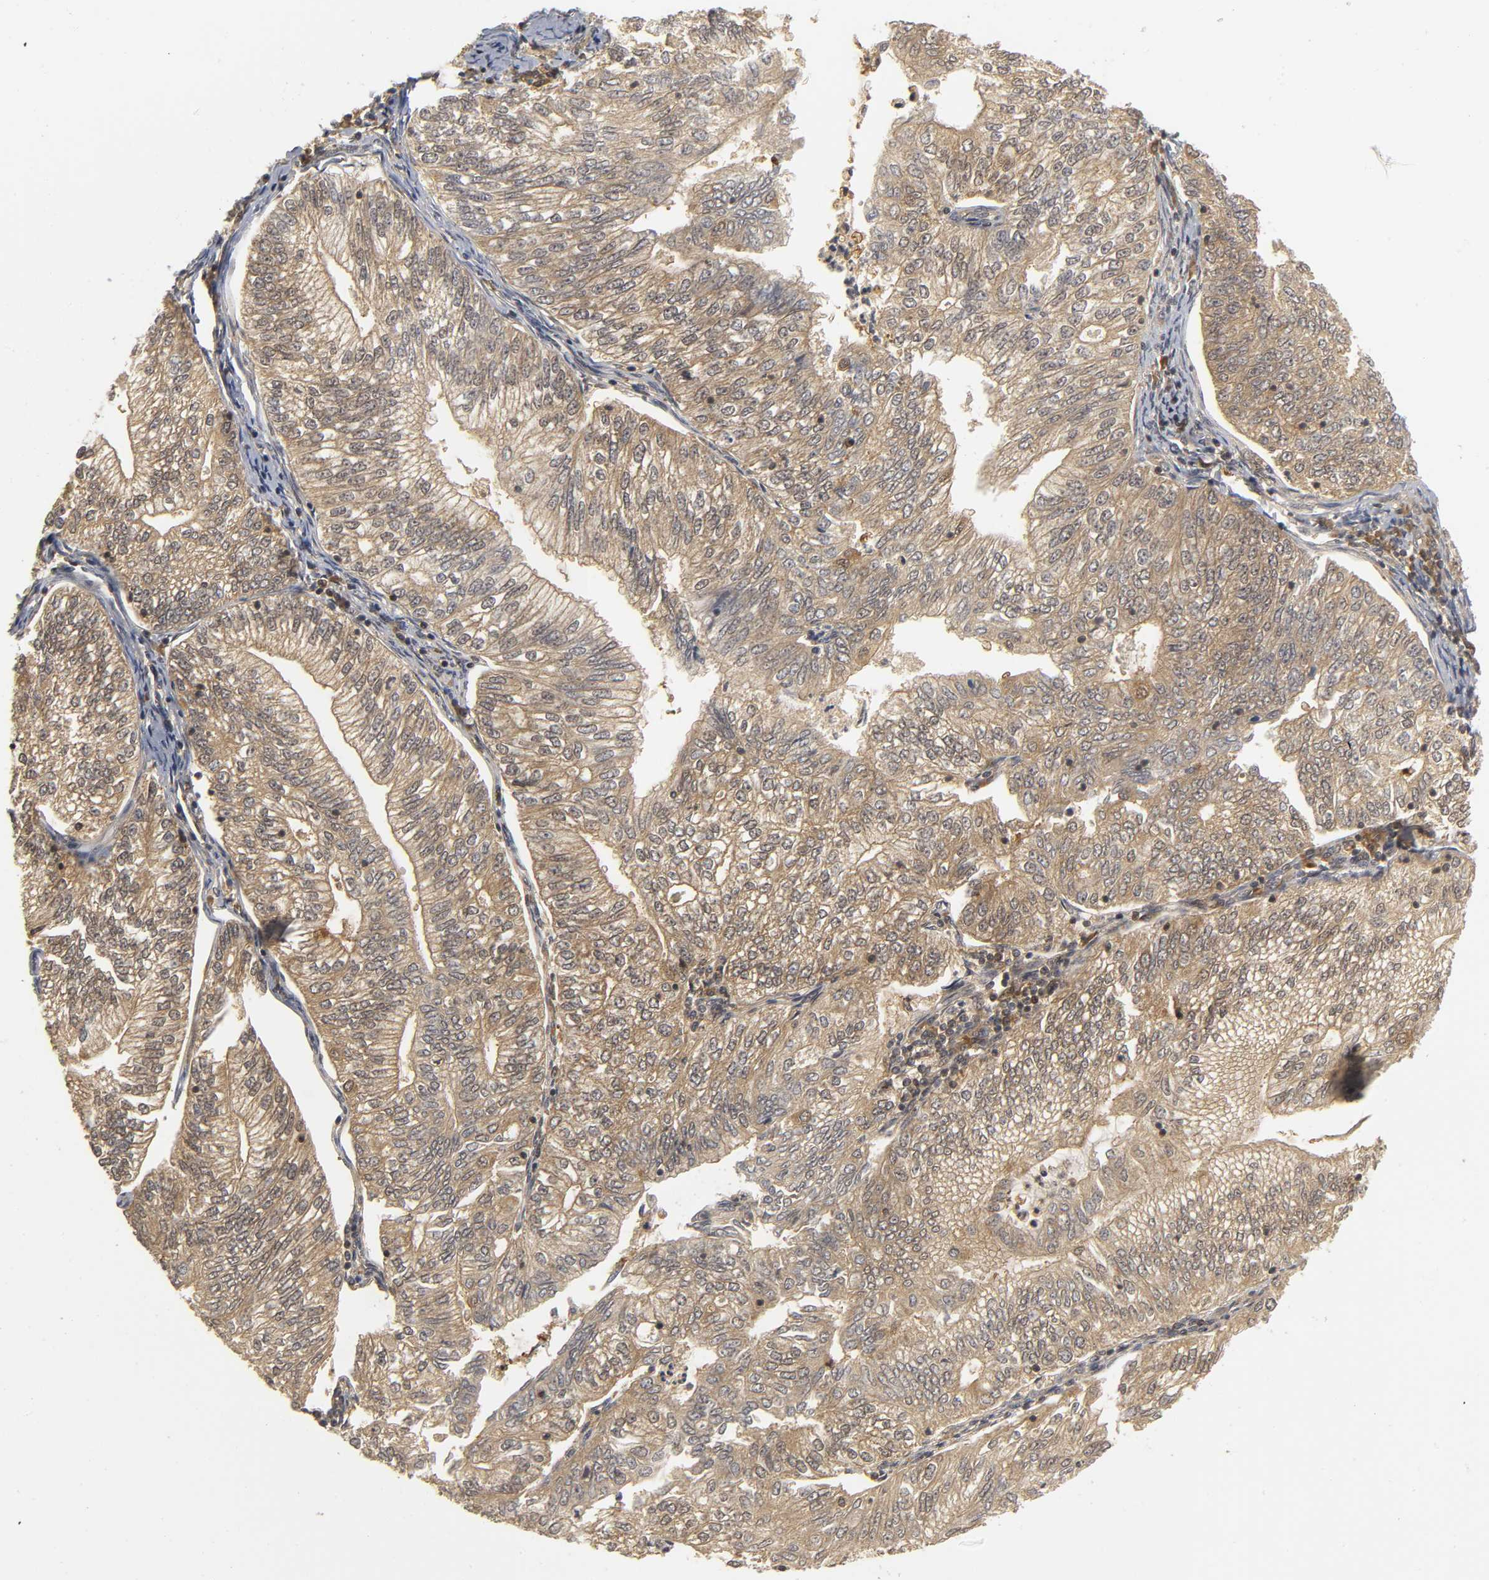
{"staining": {"intensity": "moderate", "quantity": ">75%", "location": "cytoplasmic/membranous"}, "tissue": "endometrial cancer", "cell_type": "Tumor cells", "image_type": "cancer", "snomed": [{"axis": "morphology", "description": "Adenocarcinoma, NOS"}, {"axis": "topography", "description": "Endometrium"}], "caption": "A brown stain labels moderate cytoplasmic/membranous positivity of a protein in endometrial adenocarcinoma tumor cells.", "gene": "PARK7", "patient": {"sex": "female", "age": 69}}